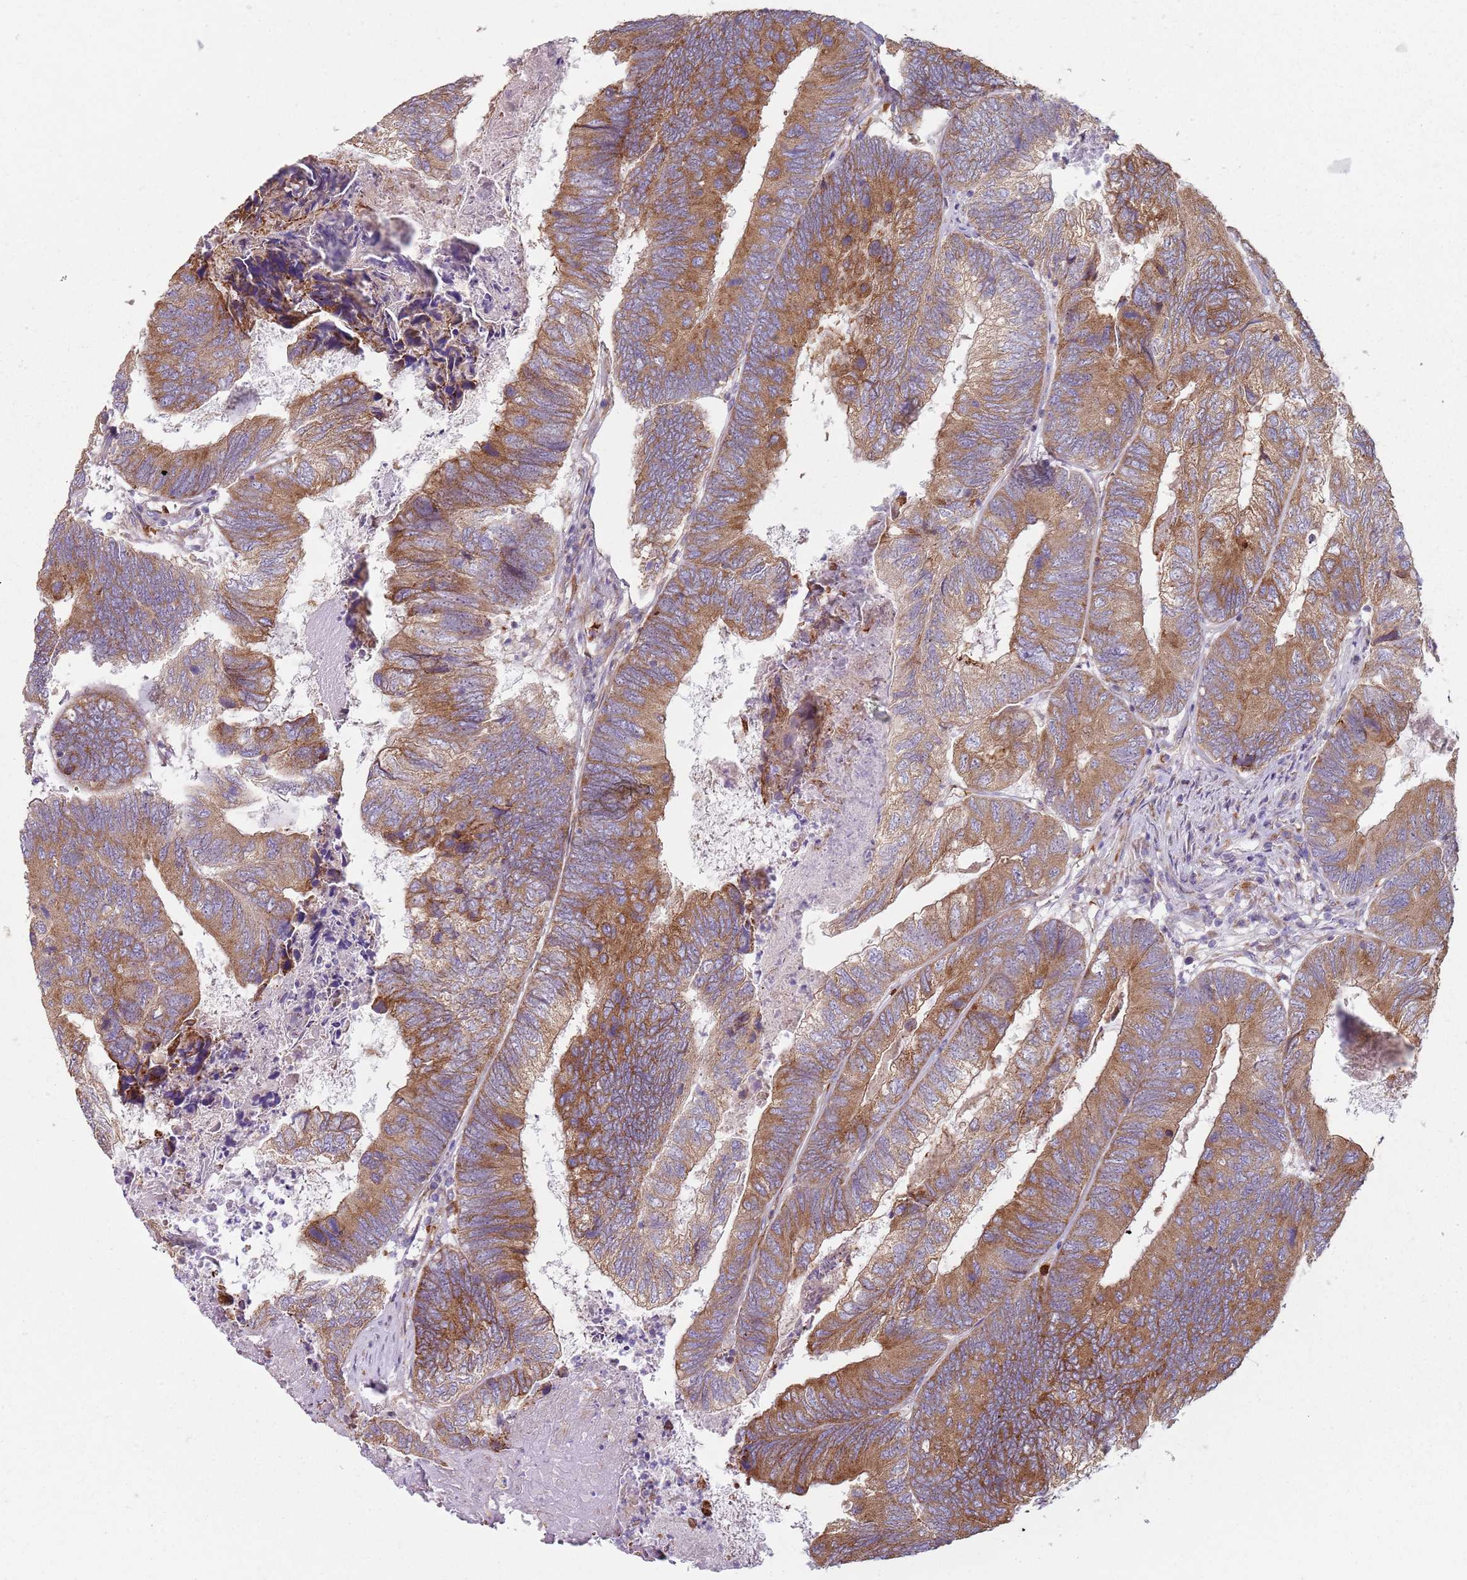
{"staining": {"intensity": "moderate", "quantity": ">75%", "location": "cytoplasmic/membranous"}, "tissue": "colorectal cancer", "cell_type": "Tumor cells", "image_type": "cancer", "snomed": [{"axis": "morphology", "description": "Adenocarcinoma, NOS"}, {"axis": "topography", "description": "Colon"}], "caption": "Immunohistochemical staining of colorectal adenocarcinoma shows medium levels of moderate cytoplasmic/membranous protein positivity in about >75% of tumor cells.", "gene": "SPATA2", "patient": {"sex": "female", "age": 67}}